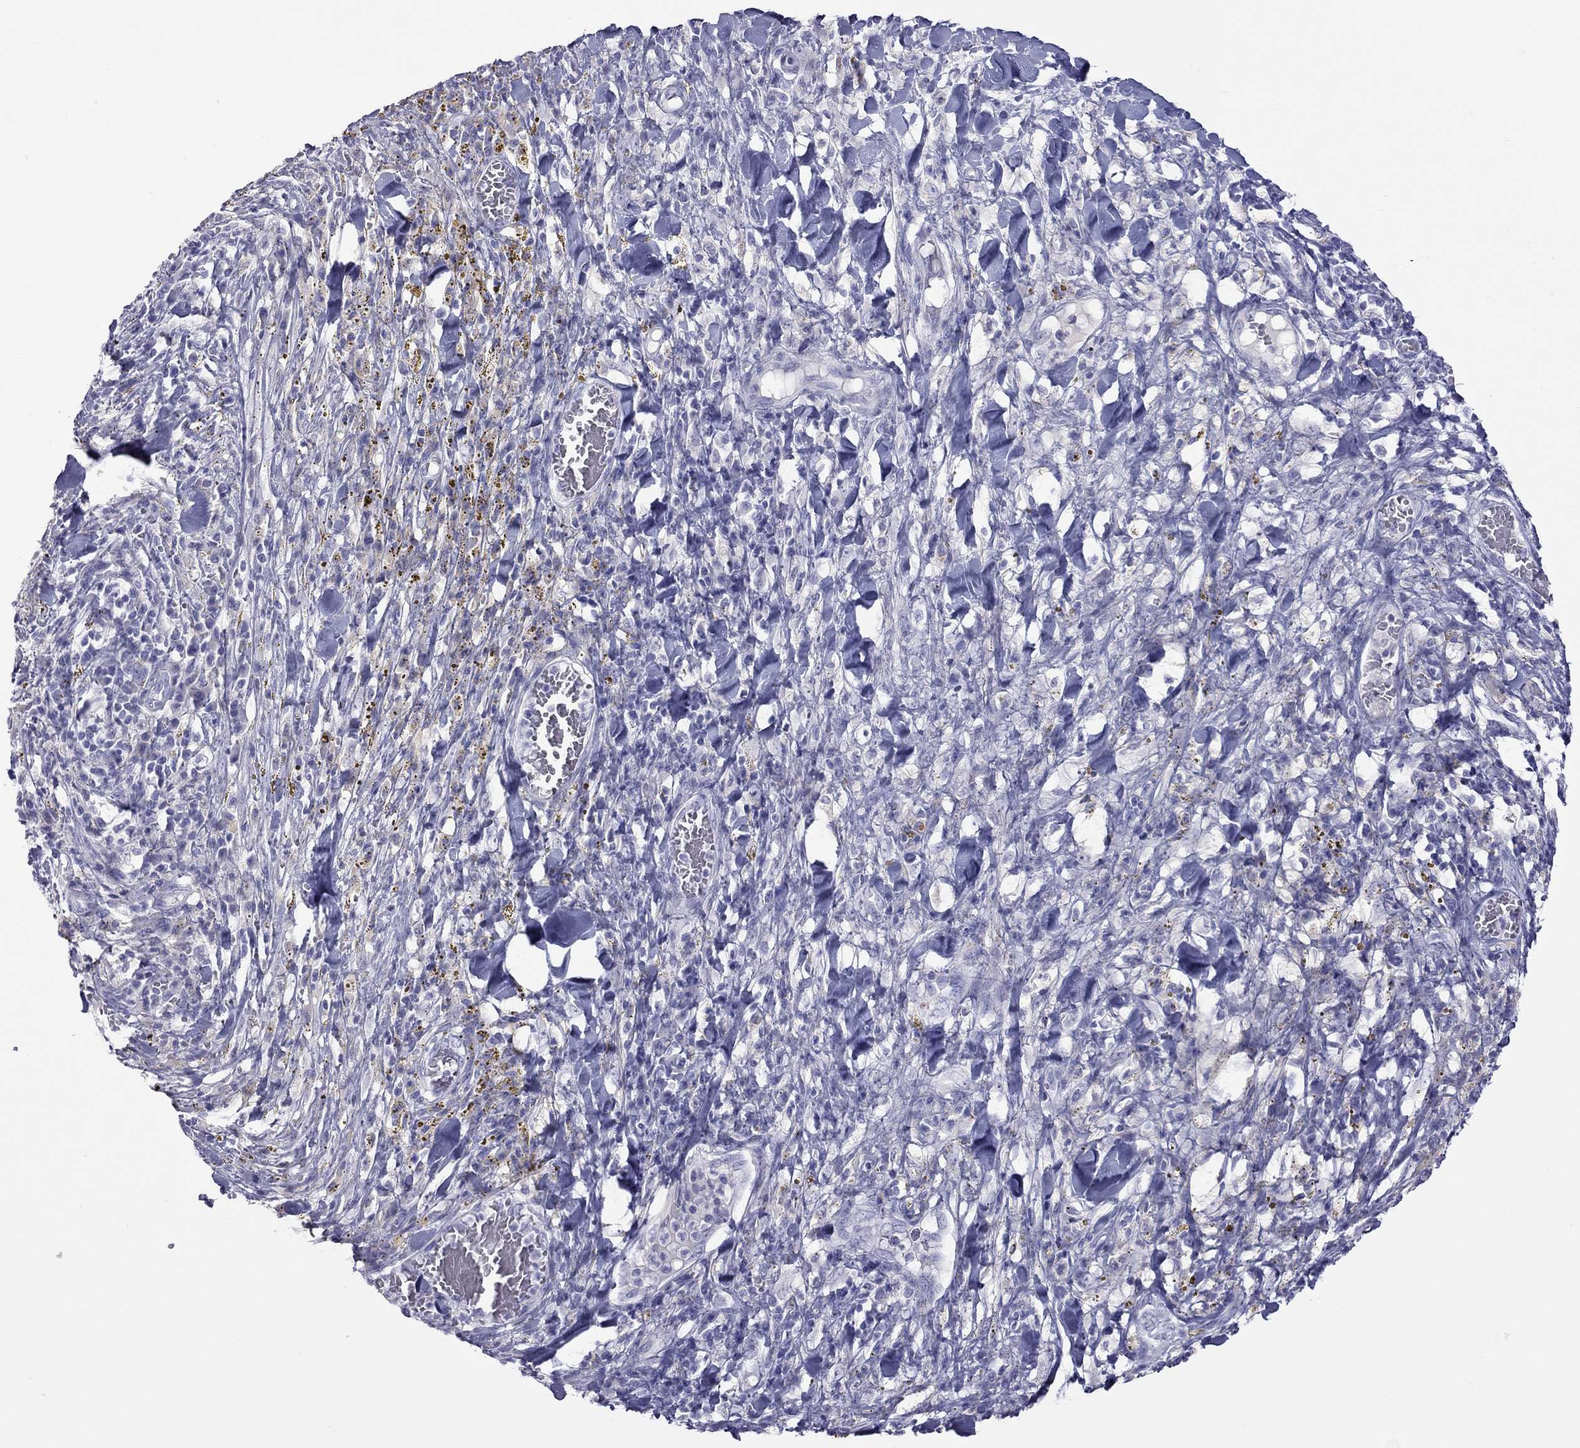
{"staining": {"intensity": "negative", "quantity": "none", "location": "none"}, "tissue": "melanoma", "cell_type": "Tumor cells", "image_type": "cancer", "snomed": [{"axis": "morphology", "description": "Malignant melanoma, NOS"}, {"axis": "topography", "description": "Skin"}], "caption": "This is an IHC micrograph of malignant melanoma. There is no staining in tumor cells.", "gene": "STAG3", "patient": {"sex": "female", "age": 91}}